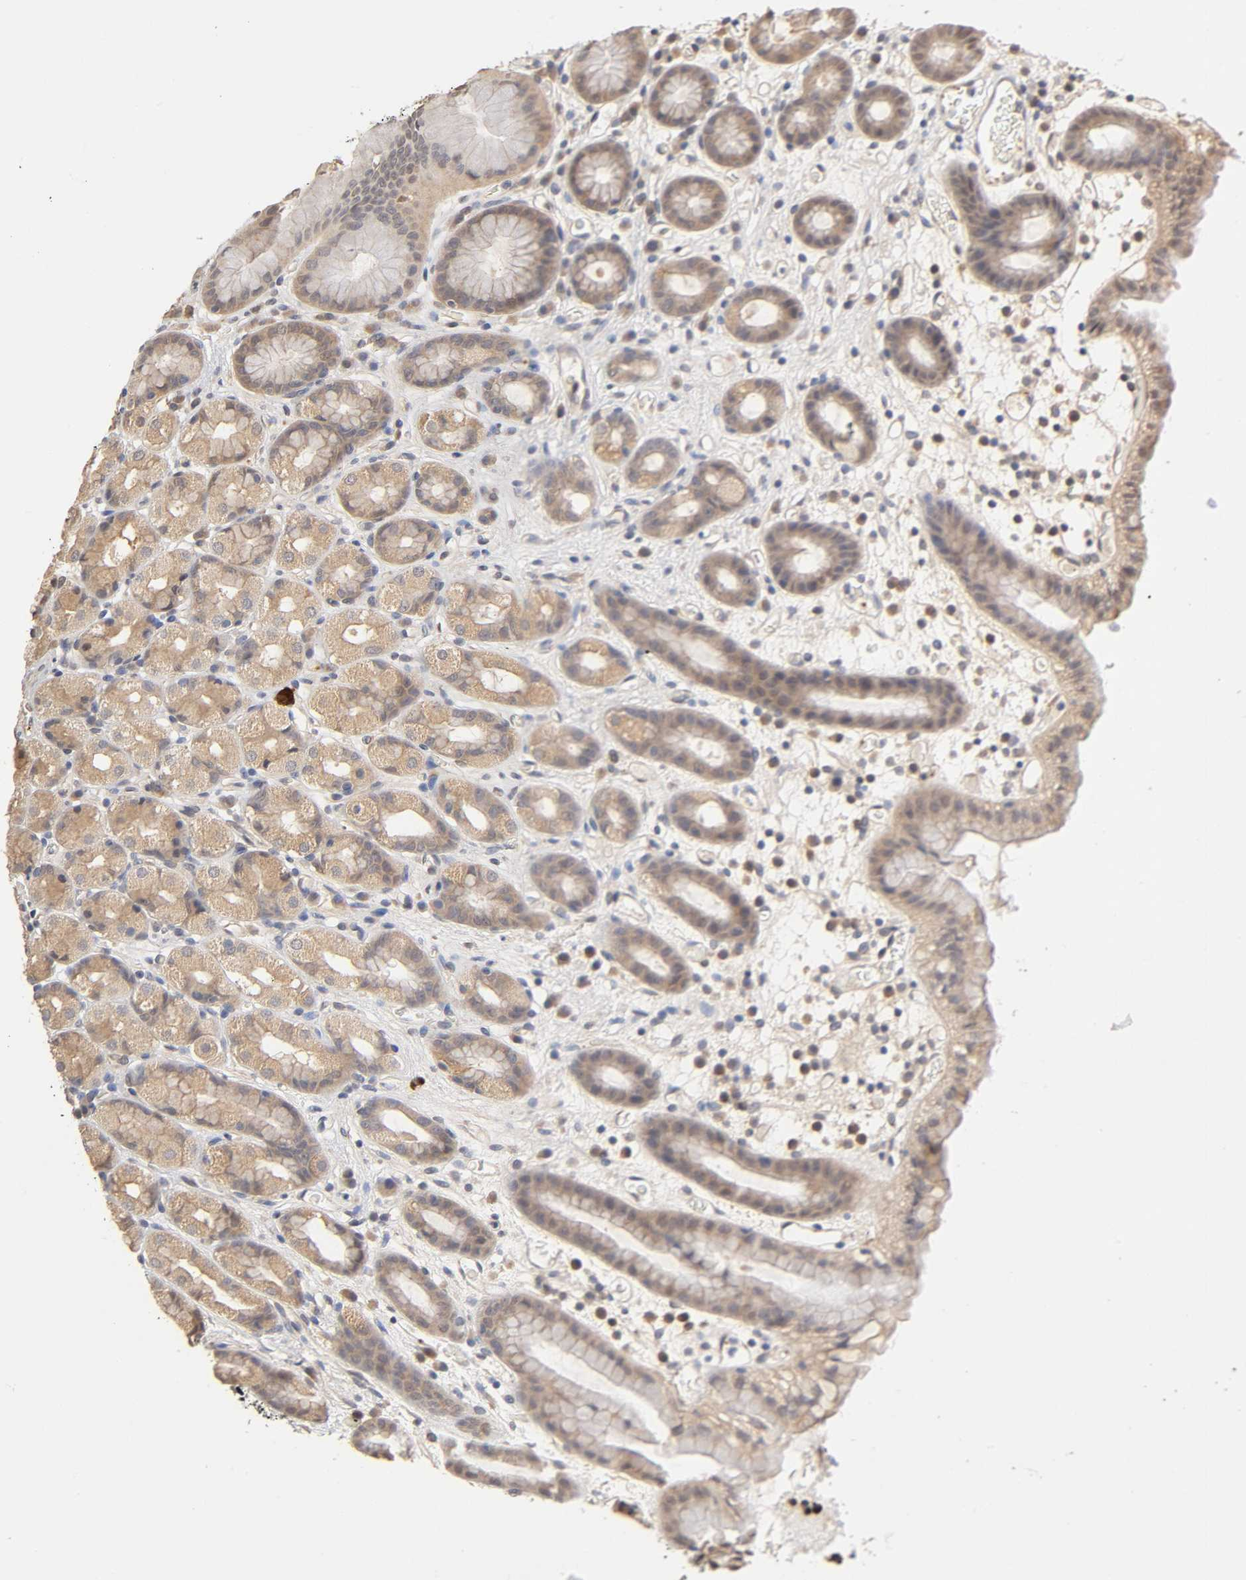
{"staining": {"intensity": "weak", "quantity": ">75%", "location": "cytoplasmic/membranous"}, "tissue": "stomach", "cell_type": "Glandular cells", "image_type": "normal", "snomed": [{"axis": "morphology", "description": "Normal tissue, NOS"}, {"axis": "topography", "description": "Stomach, upper"}], "caption": "This micrograph displays immunohistochemistry staining of benign human stomach, with low weak cytoplasmic/membranous expression in about >75% of glandular cells.", "gene": "PDE5A", "patient": {"sex": "male", "age": 68}}